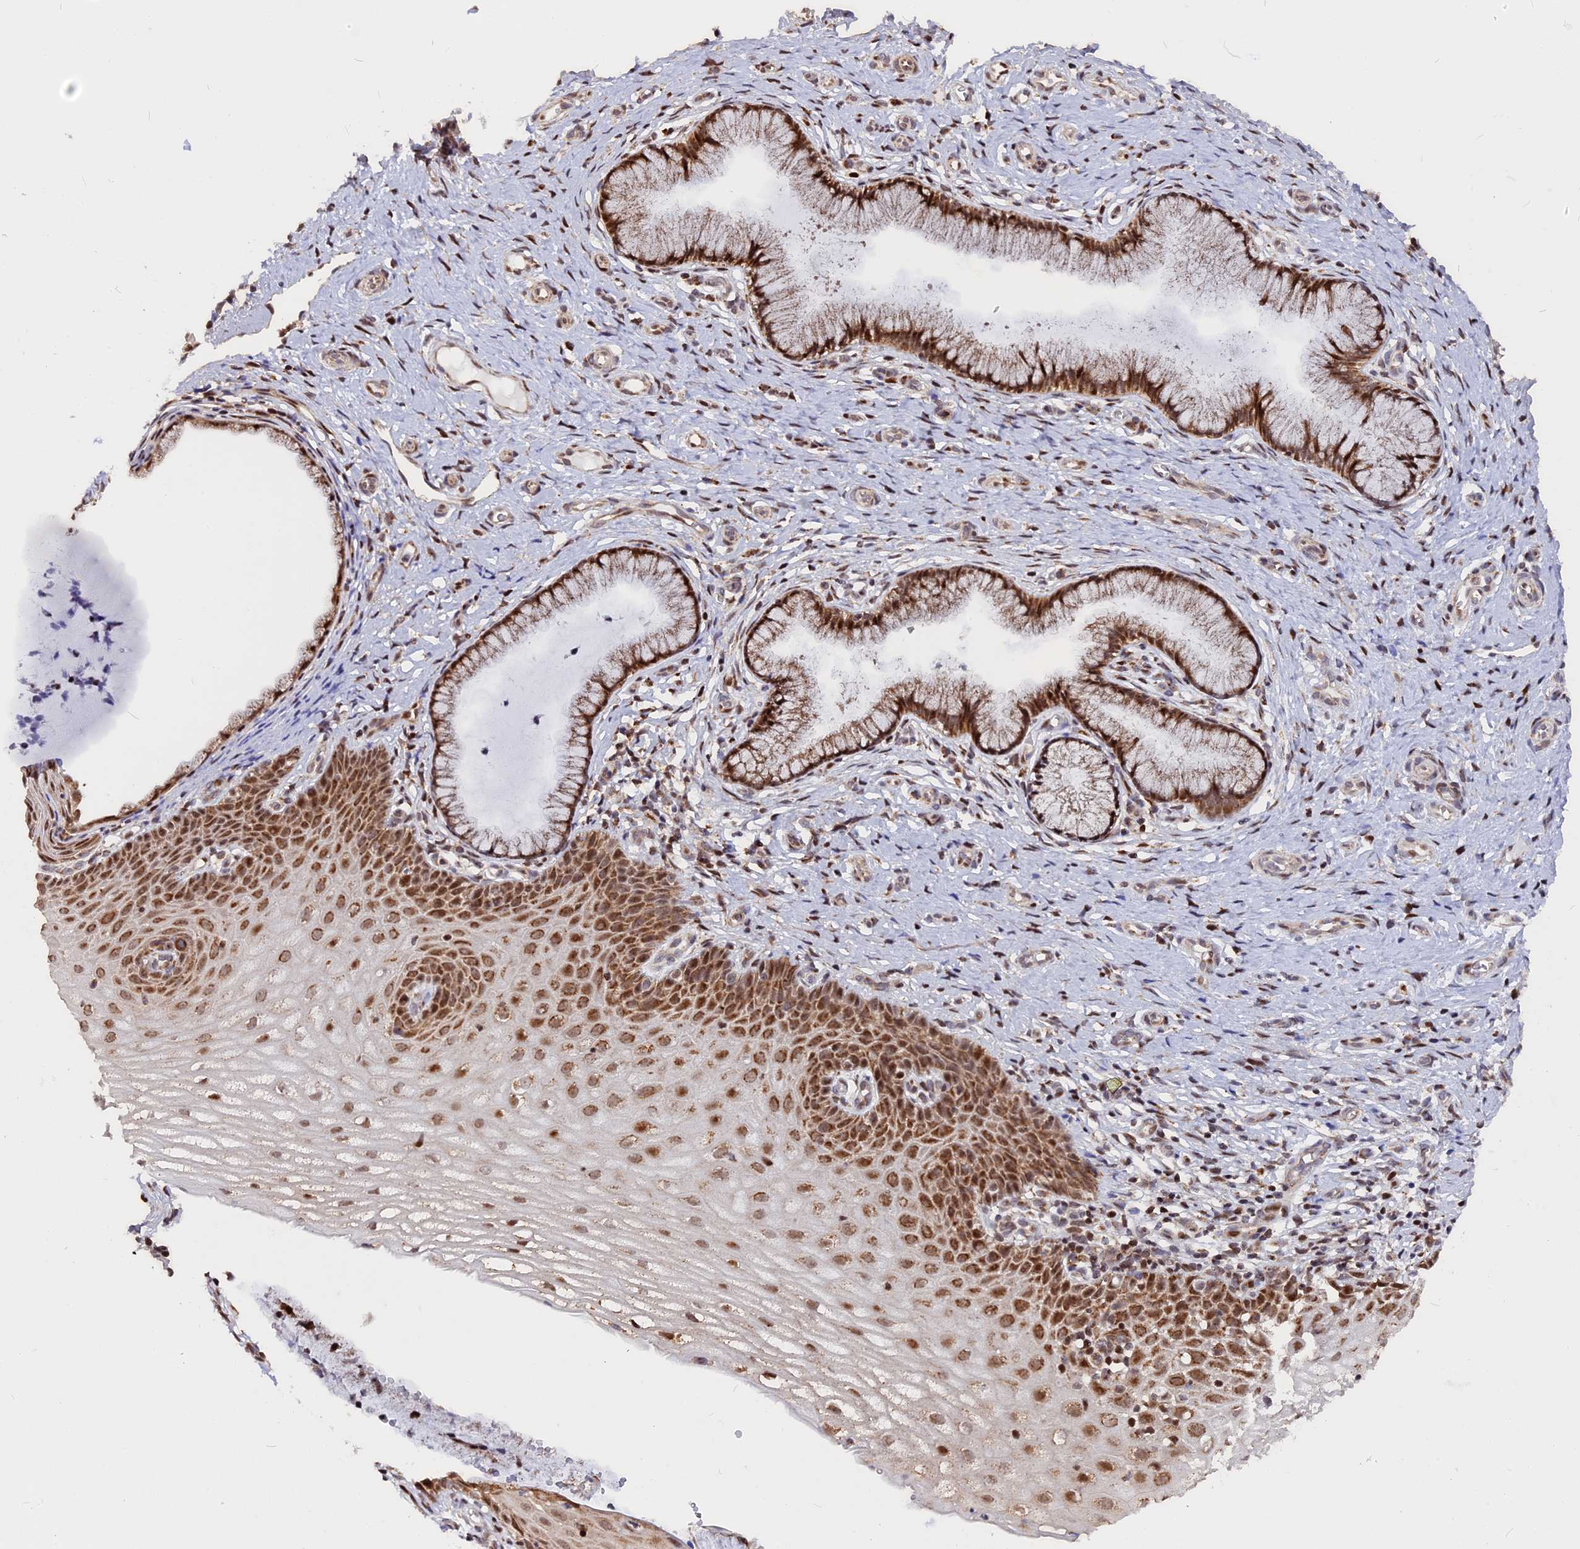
{"staining": {"intensity": "moderate", "quantity": ">75%", "location": "cytoplasmic/membranous,nuclear"}, "tissue": "cervix", "cell_type": "Glandular cells", "image_type": "normal", "snomed": [{"axis": "morphology", "description": "Normal tissue, NOS"}, {"axis": "topography", "description": "Cervix"}], "caption": "A high-resolution micrograph shows immunohistochemistry staining of benign cervix, which exhibits moderate cytoplasmic/membranous,nuclear positivity in approximately >75% of glandular cells.", "gene": "FAM174C", "patient": {"sex": "female", "age": 36}}